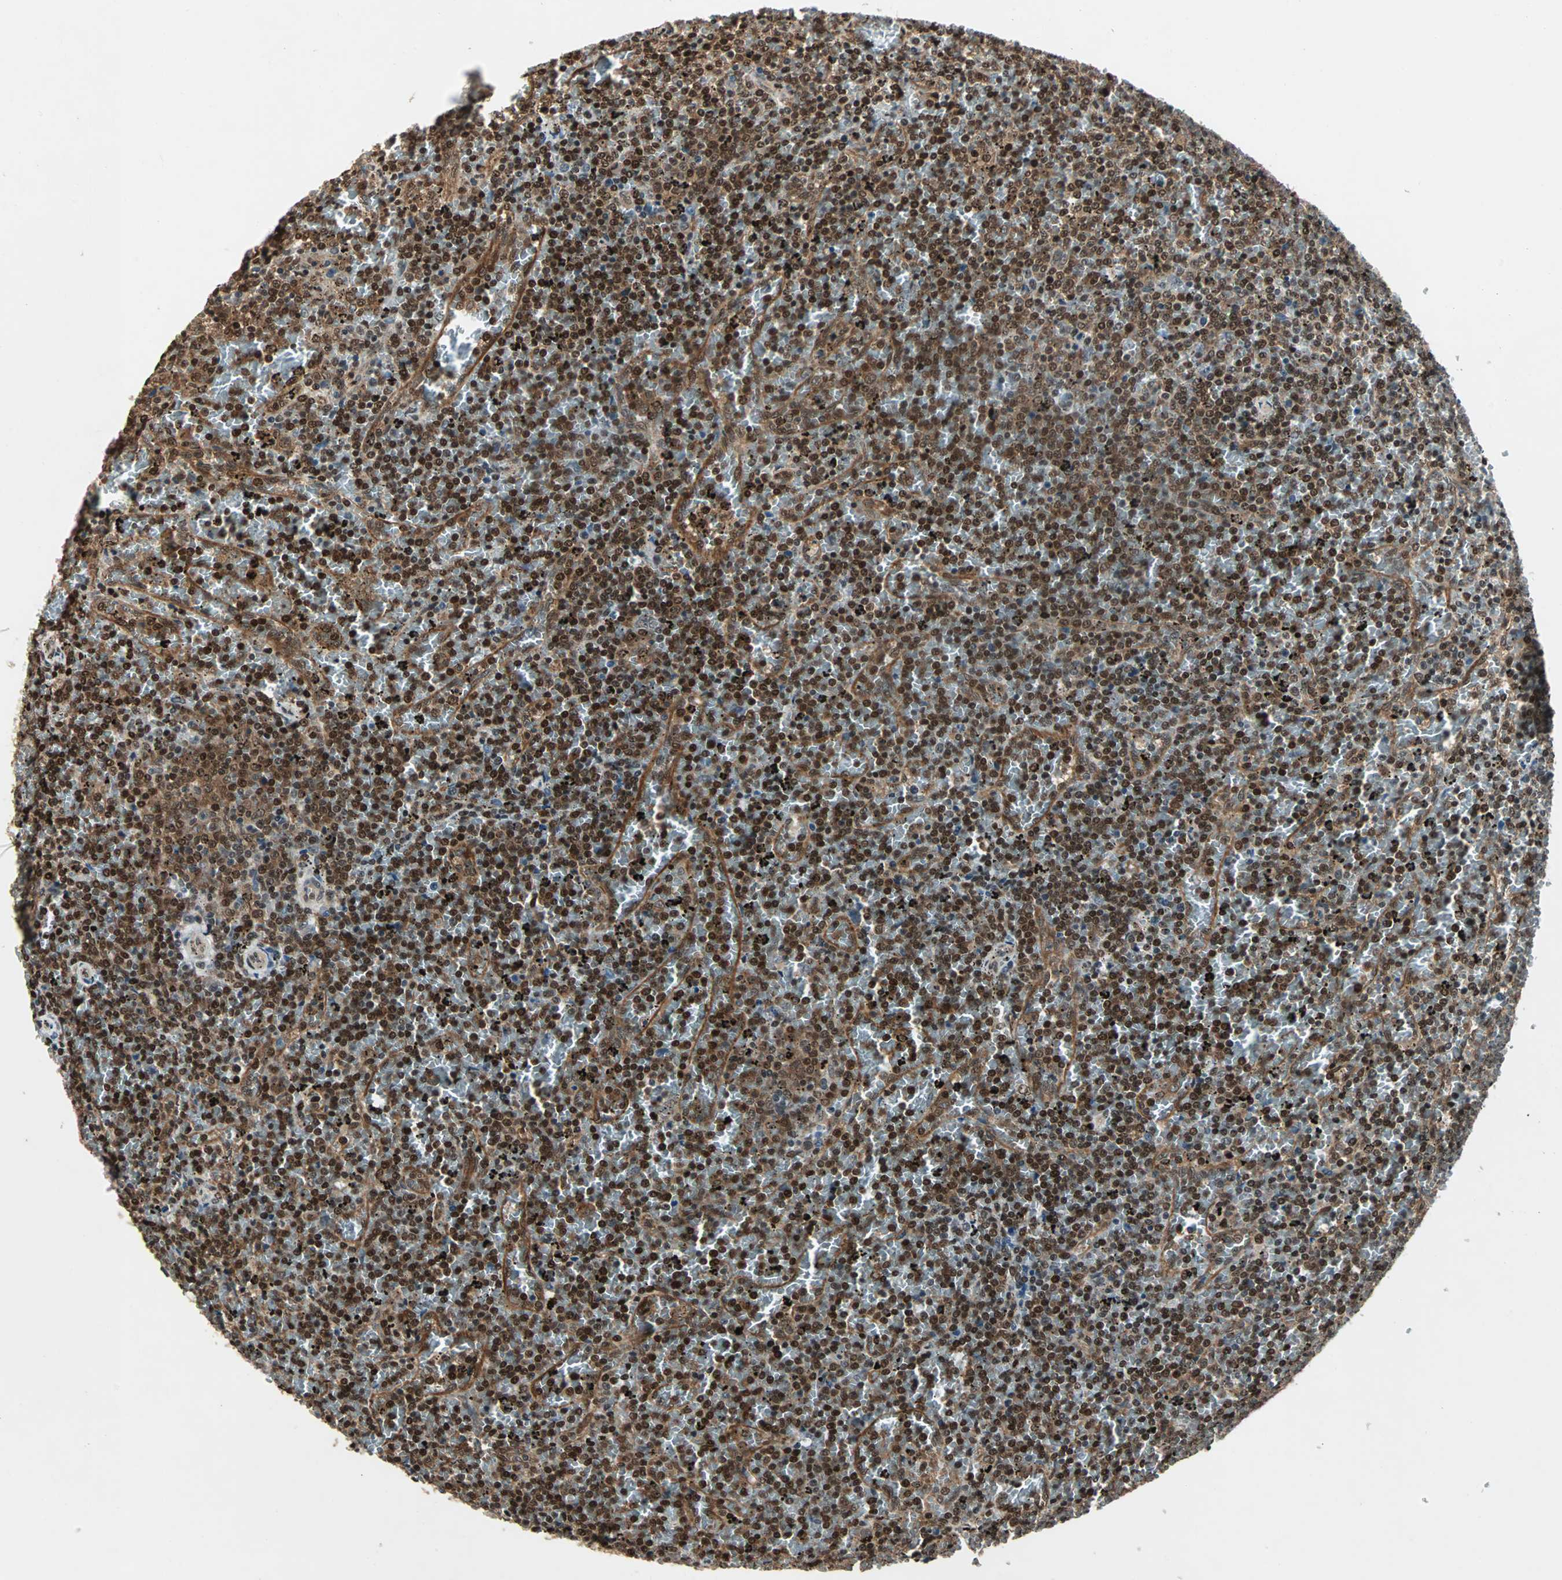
{"staining": {"intensity": "strong", "quantity": ">75%", "location": "cytoplasmic/membranous,nuclear"}, "tissue": "lymphoma", "cell_type": "Tumor cells", "image_type": "cancer", "snomed": [{"axis": "morphology", "description": "Malignant lymphoma, non-Hodgkin's type, Low grade"}, {"axis": "topography", "description": "Spleen"}], "caption": "Low-grade malignant lymphoma, non-Hodgkin's type was stained to show a protein in brown. There is high levels of strong cytoplasmic/membranous and nuclear staining in about >75% of tumor cells. The protein of interest is stained brown, and the nuclei are stained in blue (DAB (3,3'-diaminobenzidine) IHC with brightfield microscopy, high magnification).", "gene": "ACLY", "patient": {"sex": "female", "age": 77}}